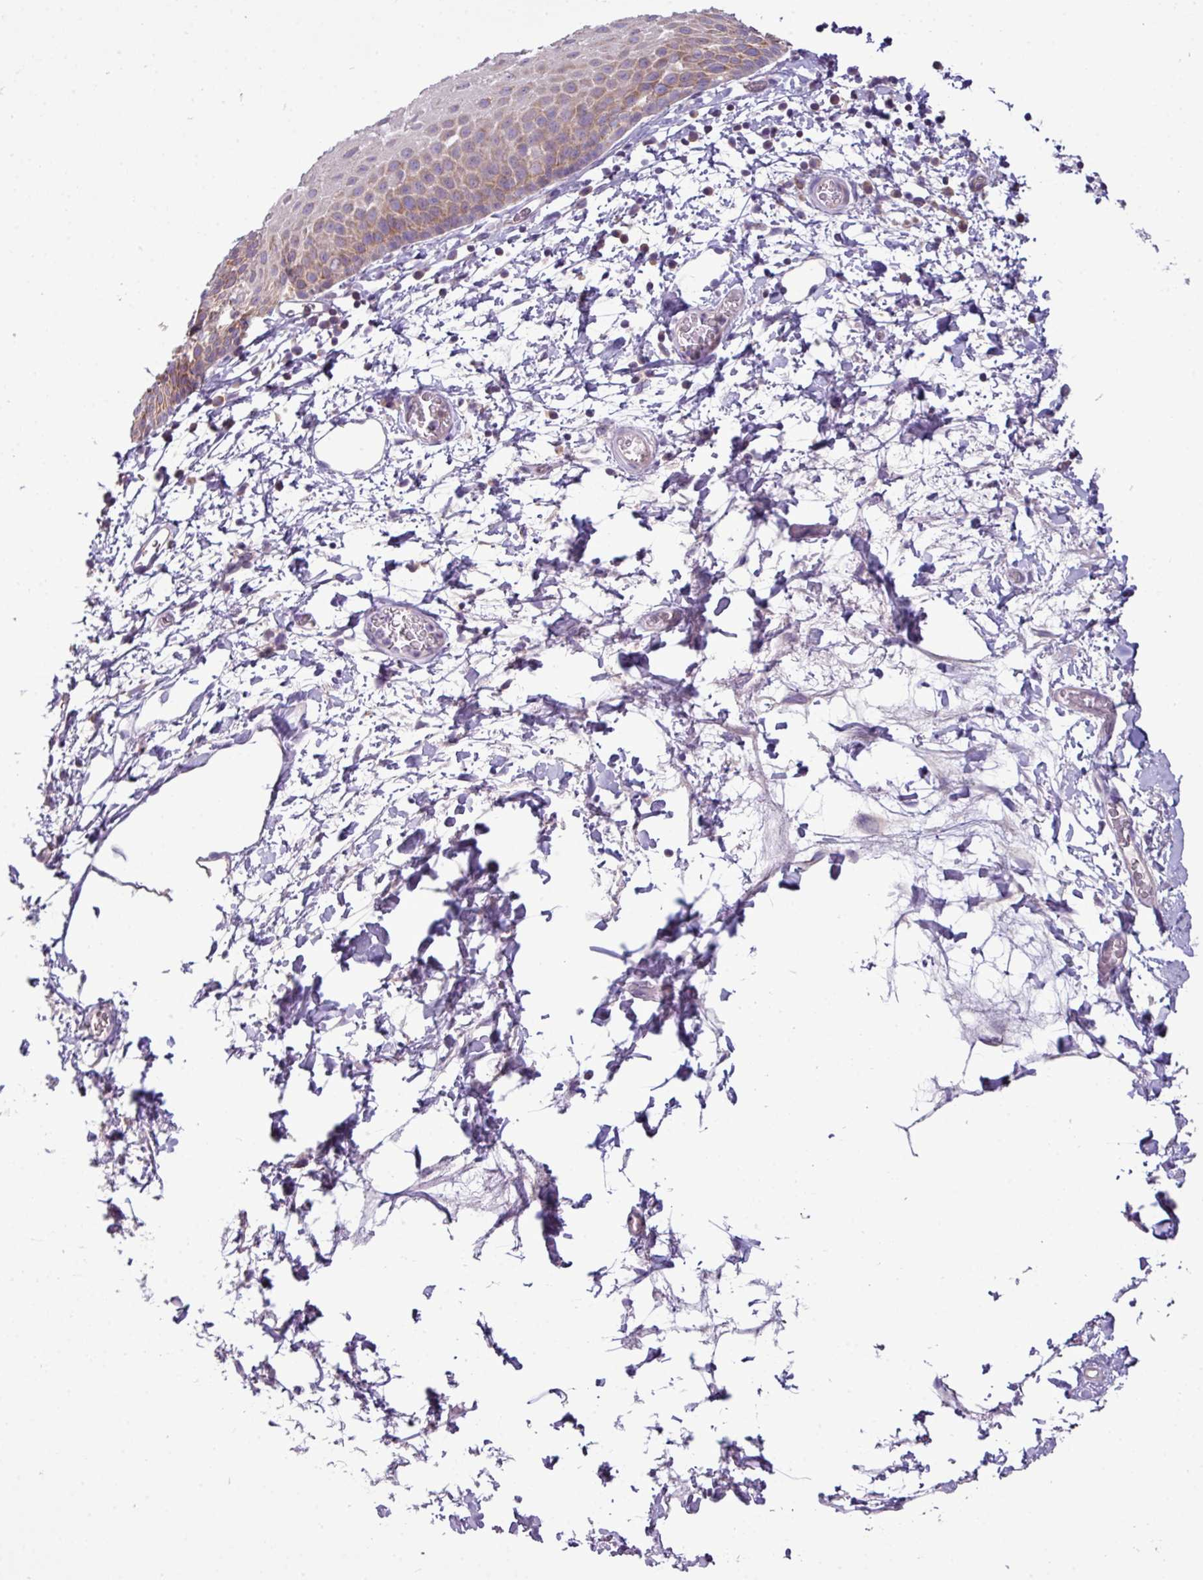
{"staining": {"intensity": "moderate", "quantity": "25%-75%", "location": "cytoplasmic/membranous"}, "tissue": "skin", "cell_type": "Epidermal cells", "image_type": "normal", "snomed": [{"axis": "morphology", "description": "Normal tissue, NOS"}, {"axis": "morphology", "description": "Hemorrhoids"}, {"axis": "morphology", "description": "Inflammation, NOS"}, {"axis": "topography", "description": "Anal"}], "caption": "Benign skin shows moderate cytoplasmic/membranous expression in about 25%-75% of epidermal cells, visualized by immunohistochemistry.", "gene": "AGAP4", "patient": {"sex": "male", "age": 60}}